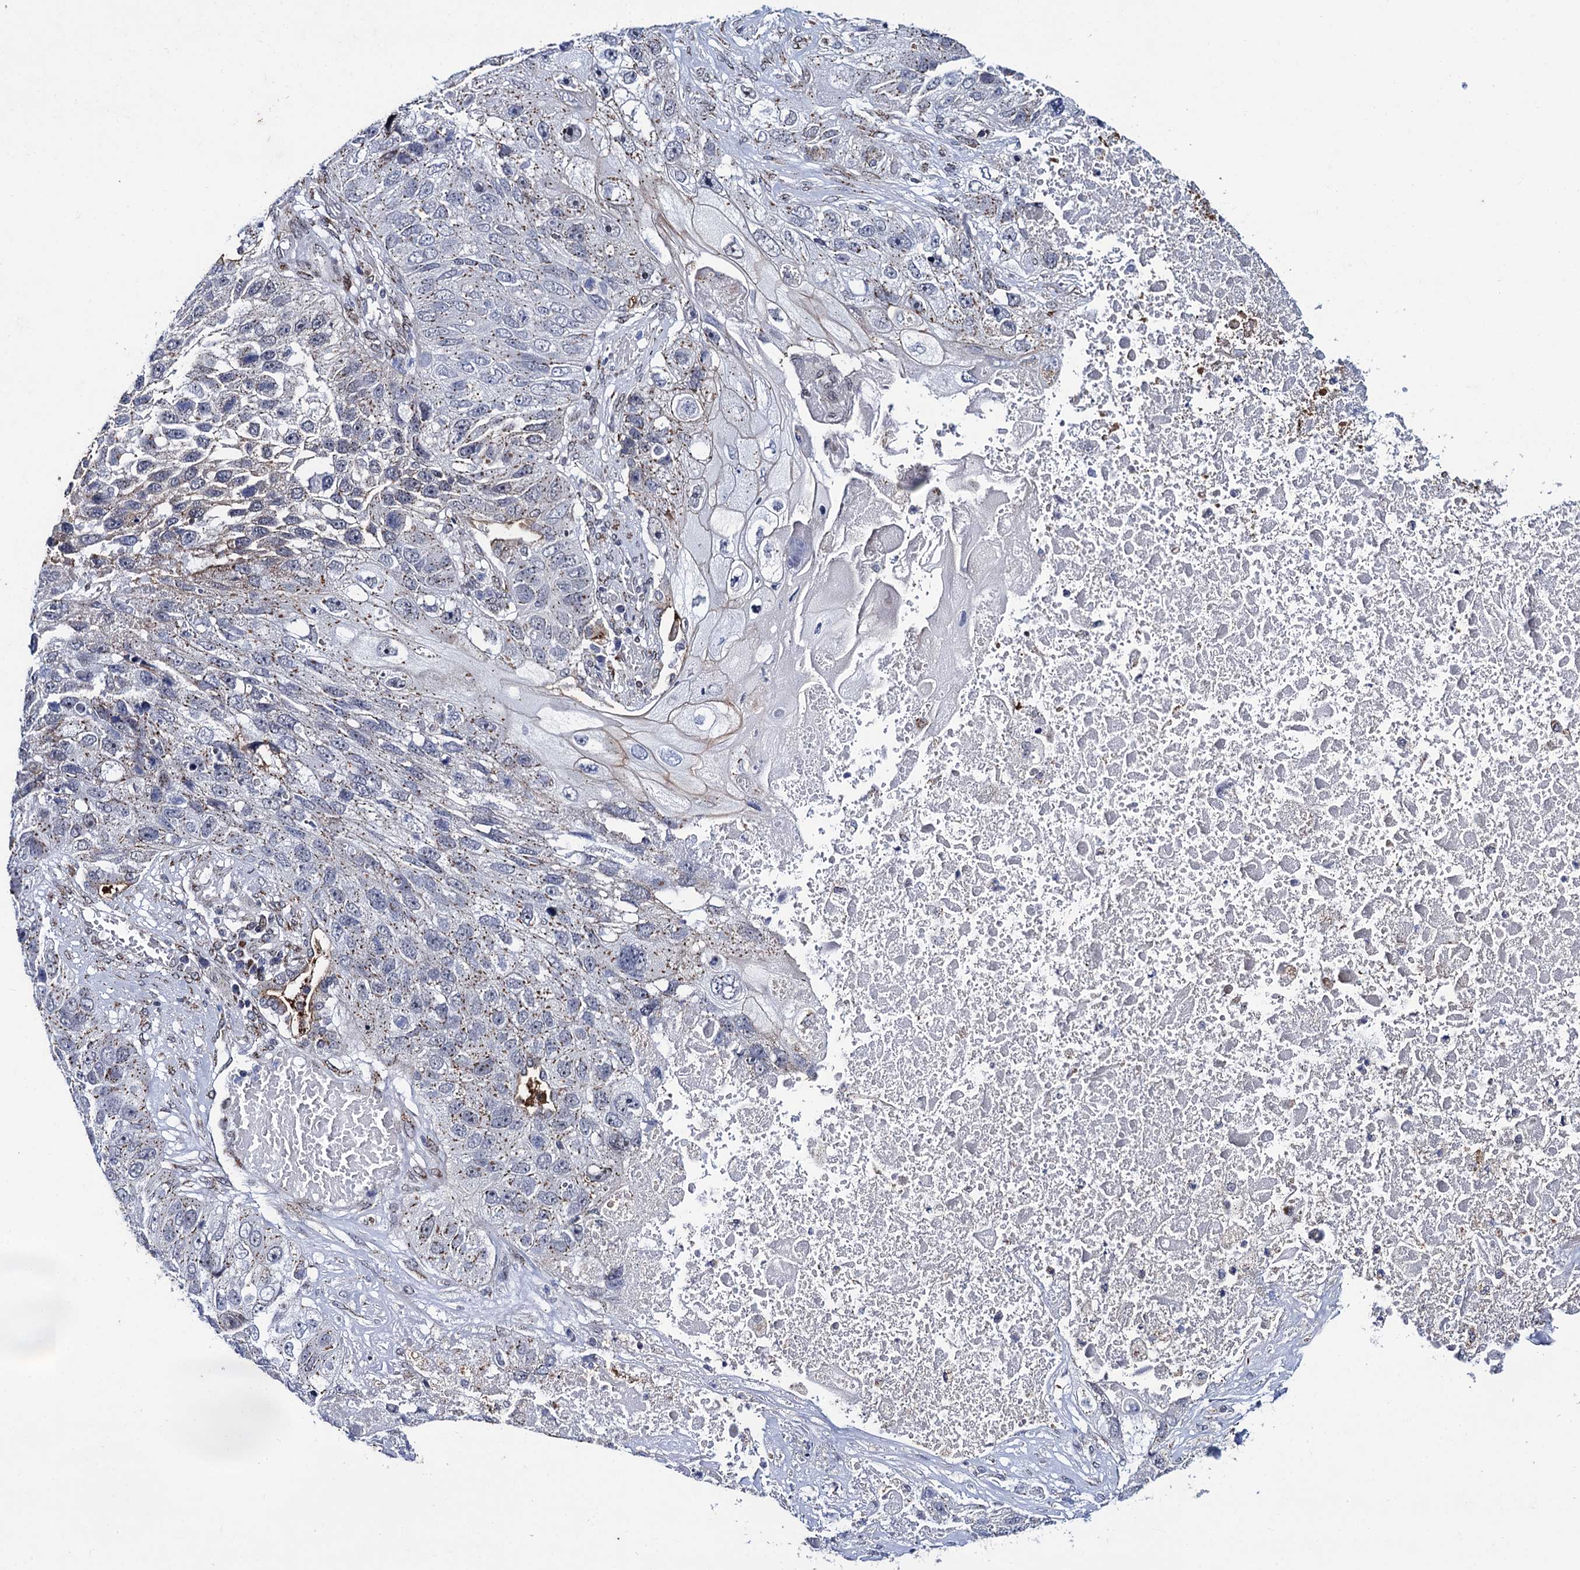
{"staining": {"intensity": "weak", "quantity": "25%-75%", "location": "cytoplasmic/membranous"}, "tissue": "lung cancer", "cell_type": "Tumor cells", "image_type": "cancer", "snomed": [{"axis": "morphology", "description": "Squamous cell carcinoma, NOS"}, {"axis": "topography", "description": "Lung"}], "caption": "Weak cytoplasmic/membranous protein expression is present in about 25%-75% of tumor cells in squamous cell carcinoma (lung).", "gene": "THAP2", "patient": {"sex": "male", "age": 61}}